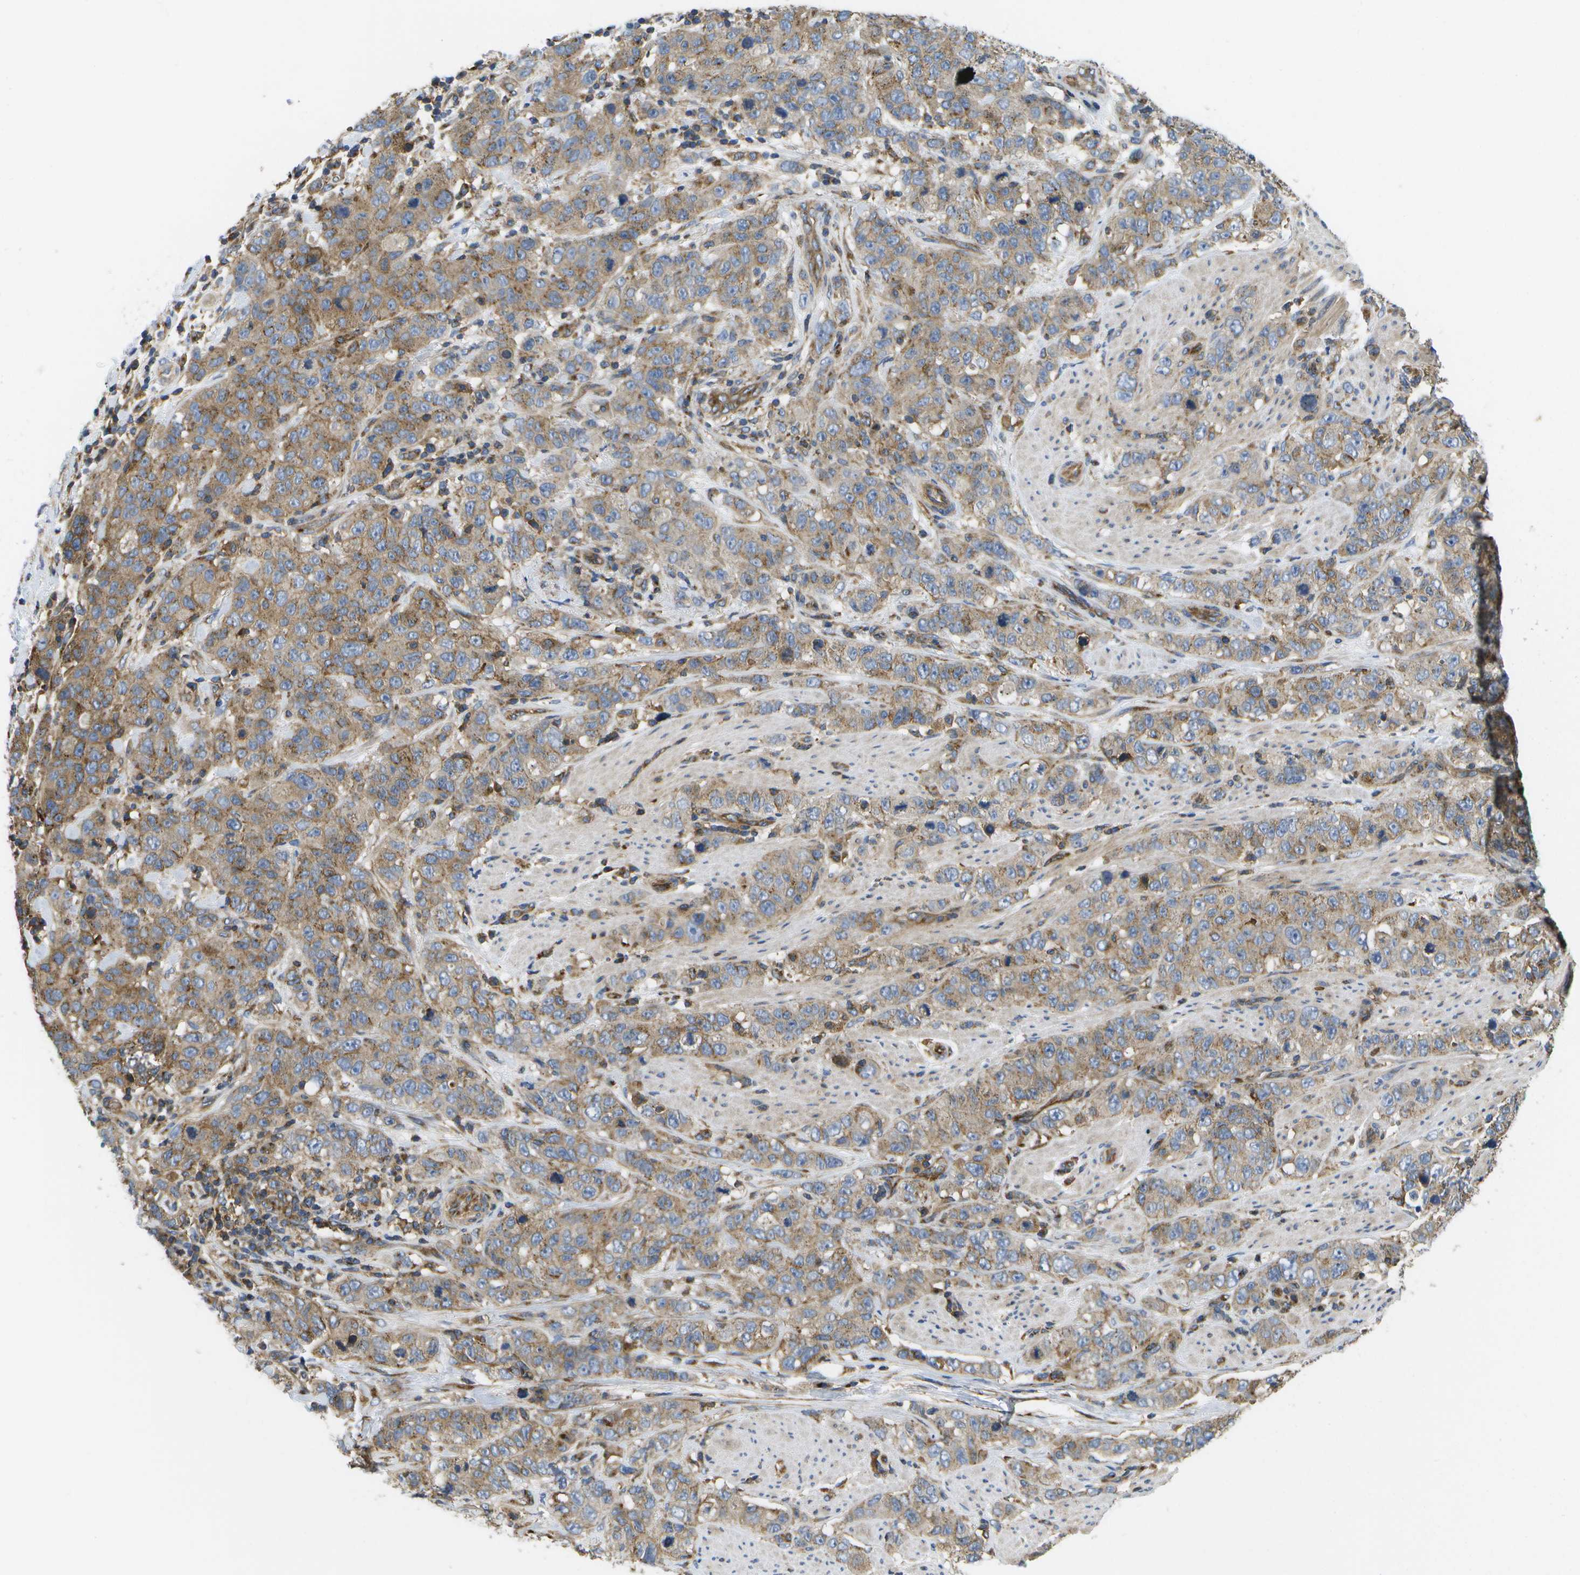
{"staining": {"intensity": "moderate", "quantity": ">75%", "location": "cytoplasmic/membranous"}, "tissue": "stomach cancer", "cell_type": "Tumor cells", "image_type": "cancer", "snomed": [{"axis": "morphology", "description": "Adenocarcinoma, NOS"}, {"axis": "topography", "description": "Stomach"}], "caption": "Immunohistochemistry (IHC) (DAB) staining of human adenocarcinoma (stomach) displays moderate cytoplasmic/membranous protein expression in about >75% of tumor cells.", "gene": "BST2", "patient": {"sex": "male", "age": 48}}